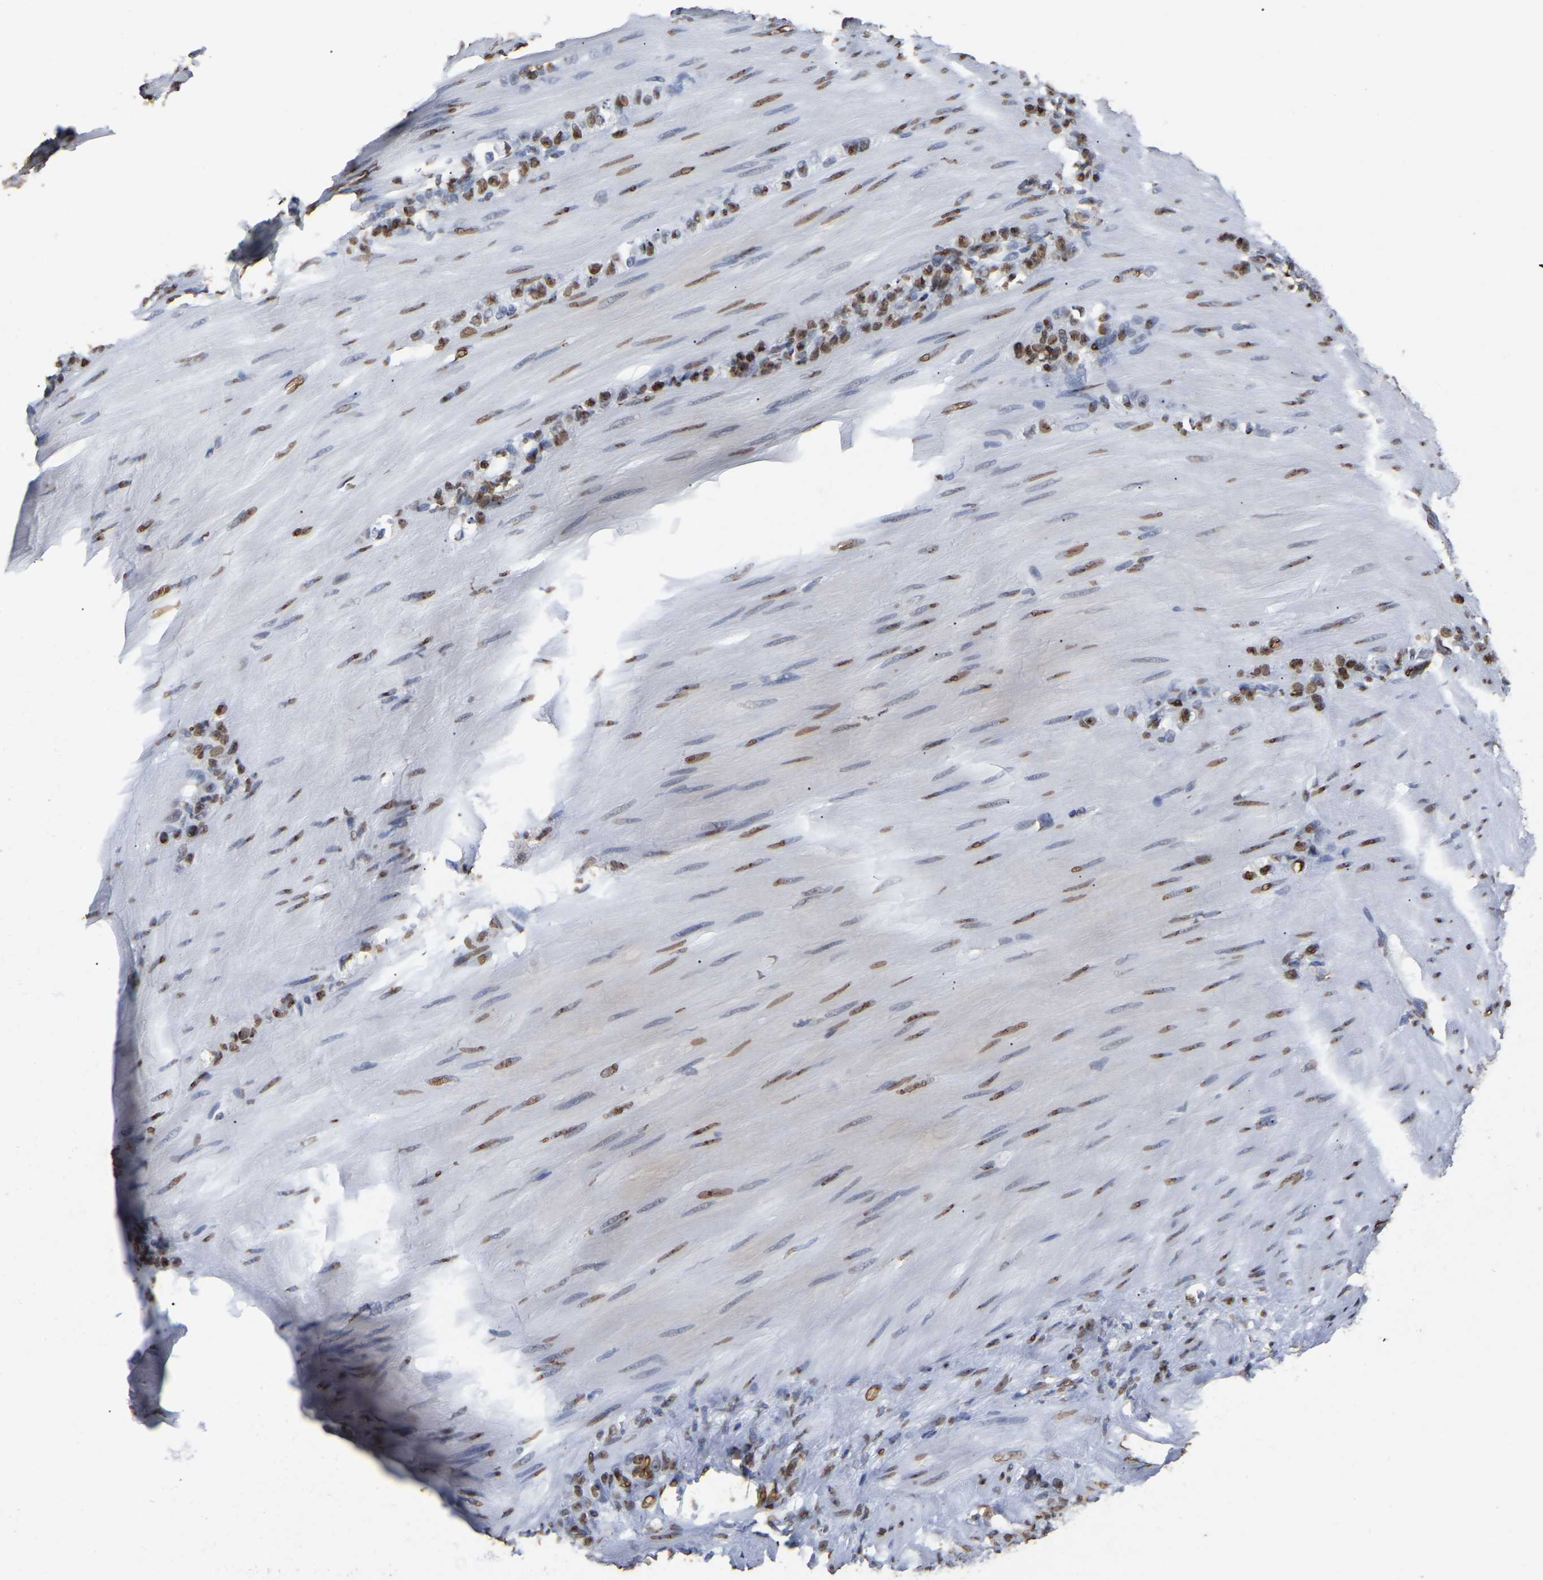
{"staining": {"intensity": "moderate", "quantity": "25%-75%", "location": "nuclear"}, "tissue": "stomach cancer", "cell_type": "Tumor cells", "image_type": "cancer", "snomed": [{"axis": "morphology", "description": "Normal tissue, NOS"}, {"axis": "morphology", "description": "Adenocarcinoma, NOS"}, {"axis": "topography", "description": "Stomach"}], "caption": "Immunohistochemistry image of neoplastic tissue: stomach adenocarcinoma stained using immunohistochemistry (IHC) reveals medium levels of moderate protein expression localized specifically in the nuclear of tumor cells, appearing as a nuclear brown color.", "gene": "RBL2", "patient": {"sex": "male", "age": 82}}